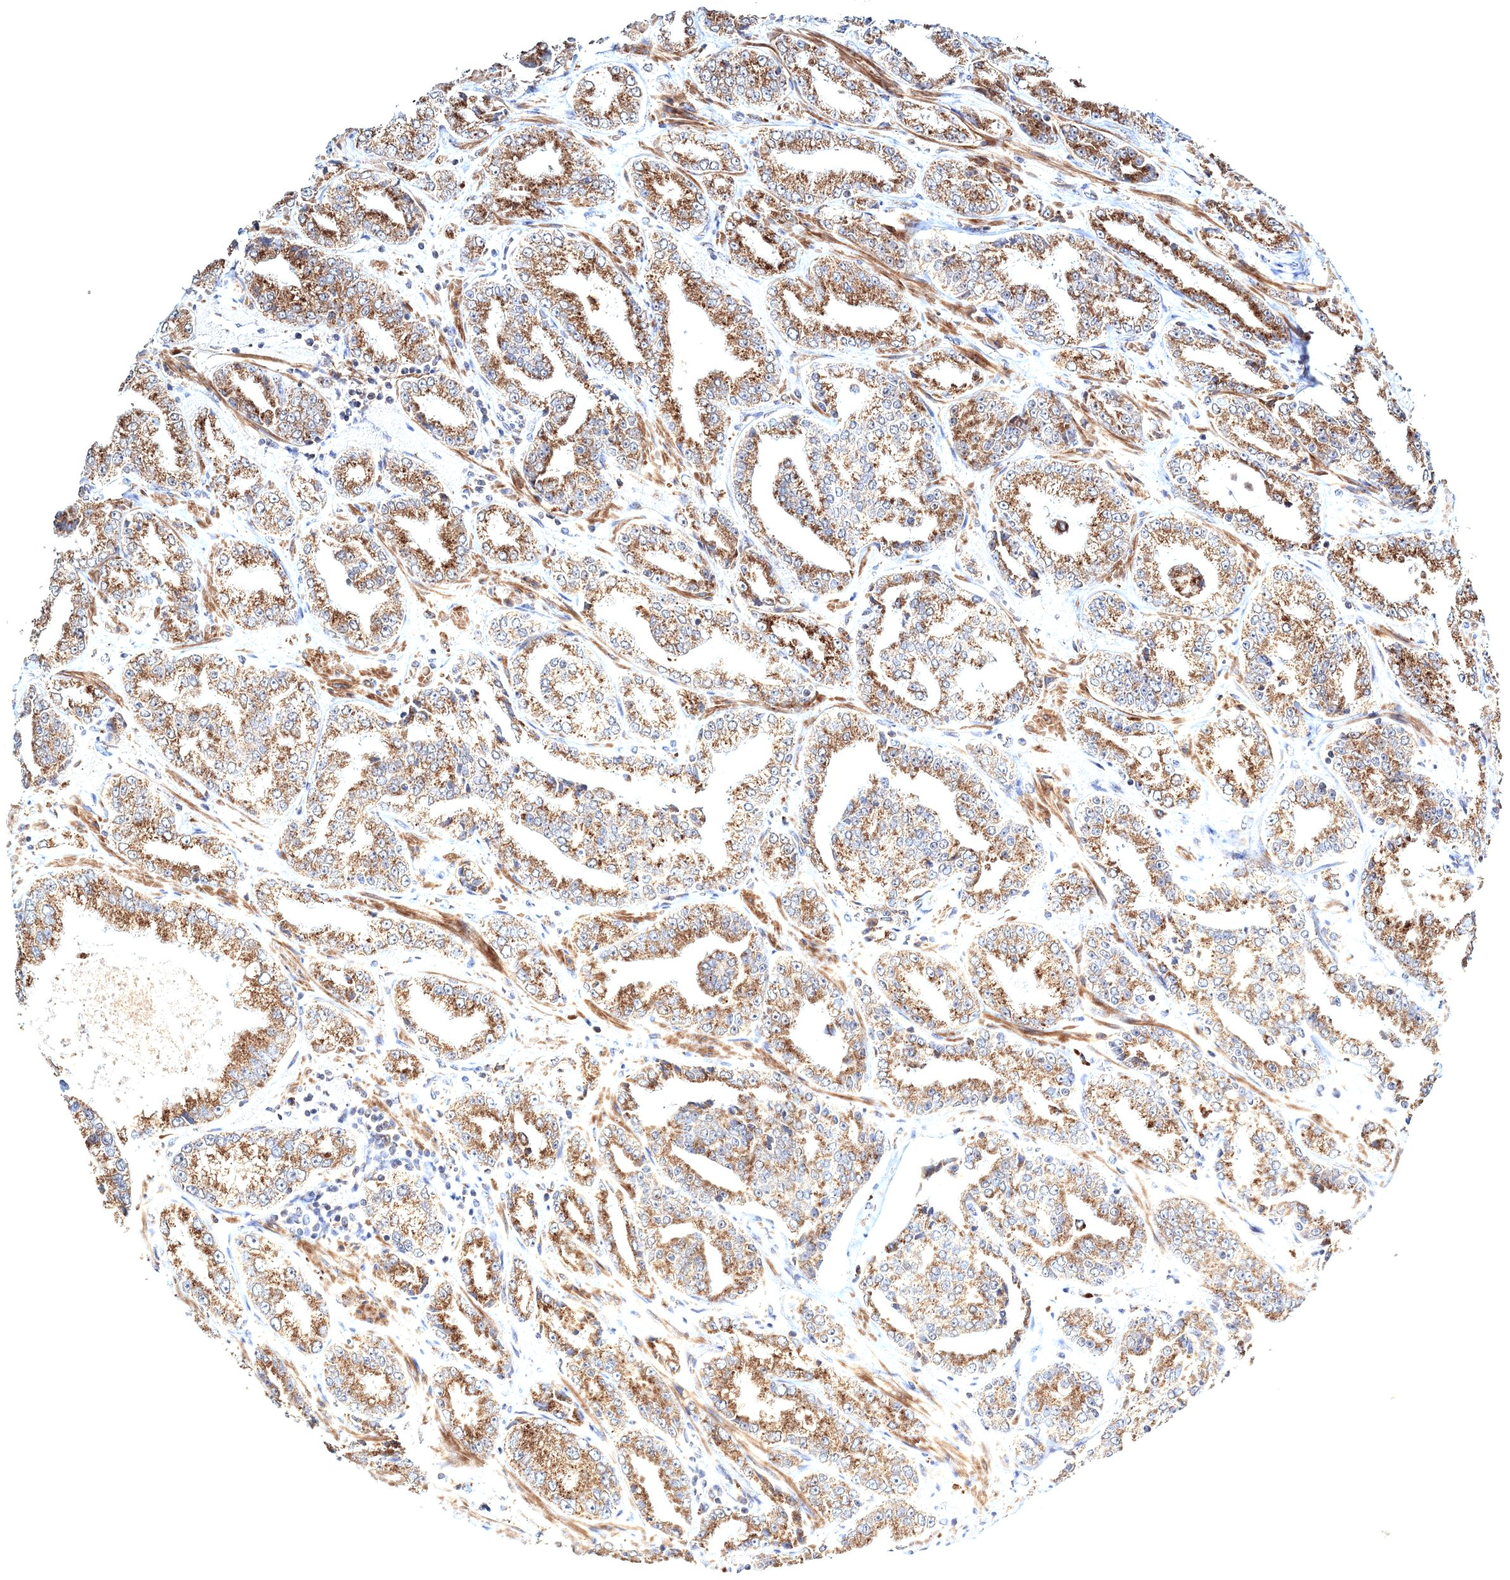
{"staining": {"intensity": "moderate", "quantity": ">75%", "location": "cytoplasmic/membranous"}, "tissue": "prostate cancer", "cell_type": "Tumor cells", "image_type": "cancer", "snomed": [{"axis": "morphology", "description": "Adenocarcinoma, High grade"}, {"axis": "topography", "description": "Prostate"}], "caption": "Immunohistochemical staining of human high-grade adenocarcinoma (prostate) reveals medium levels of moderate cytoplasmic/membranous protein positivity in about >75% of tumor cells.", "gene": "PEX13", "patient": {"sex": "male", "age": 71}}